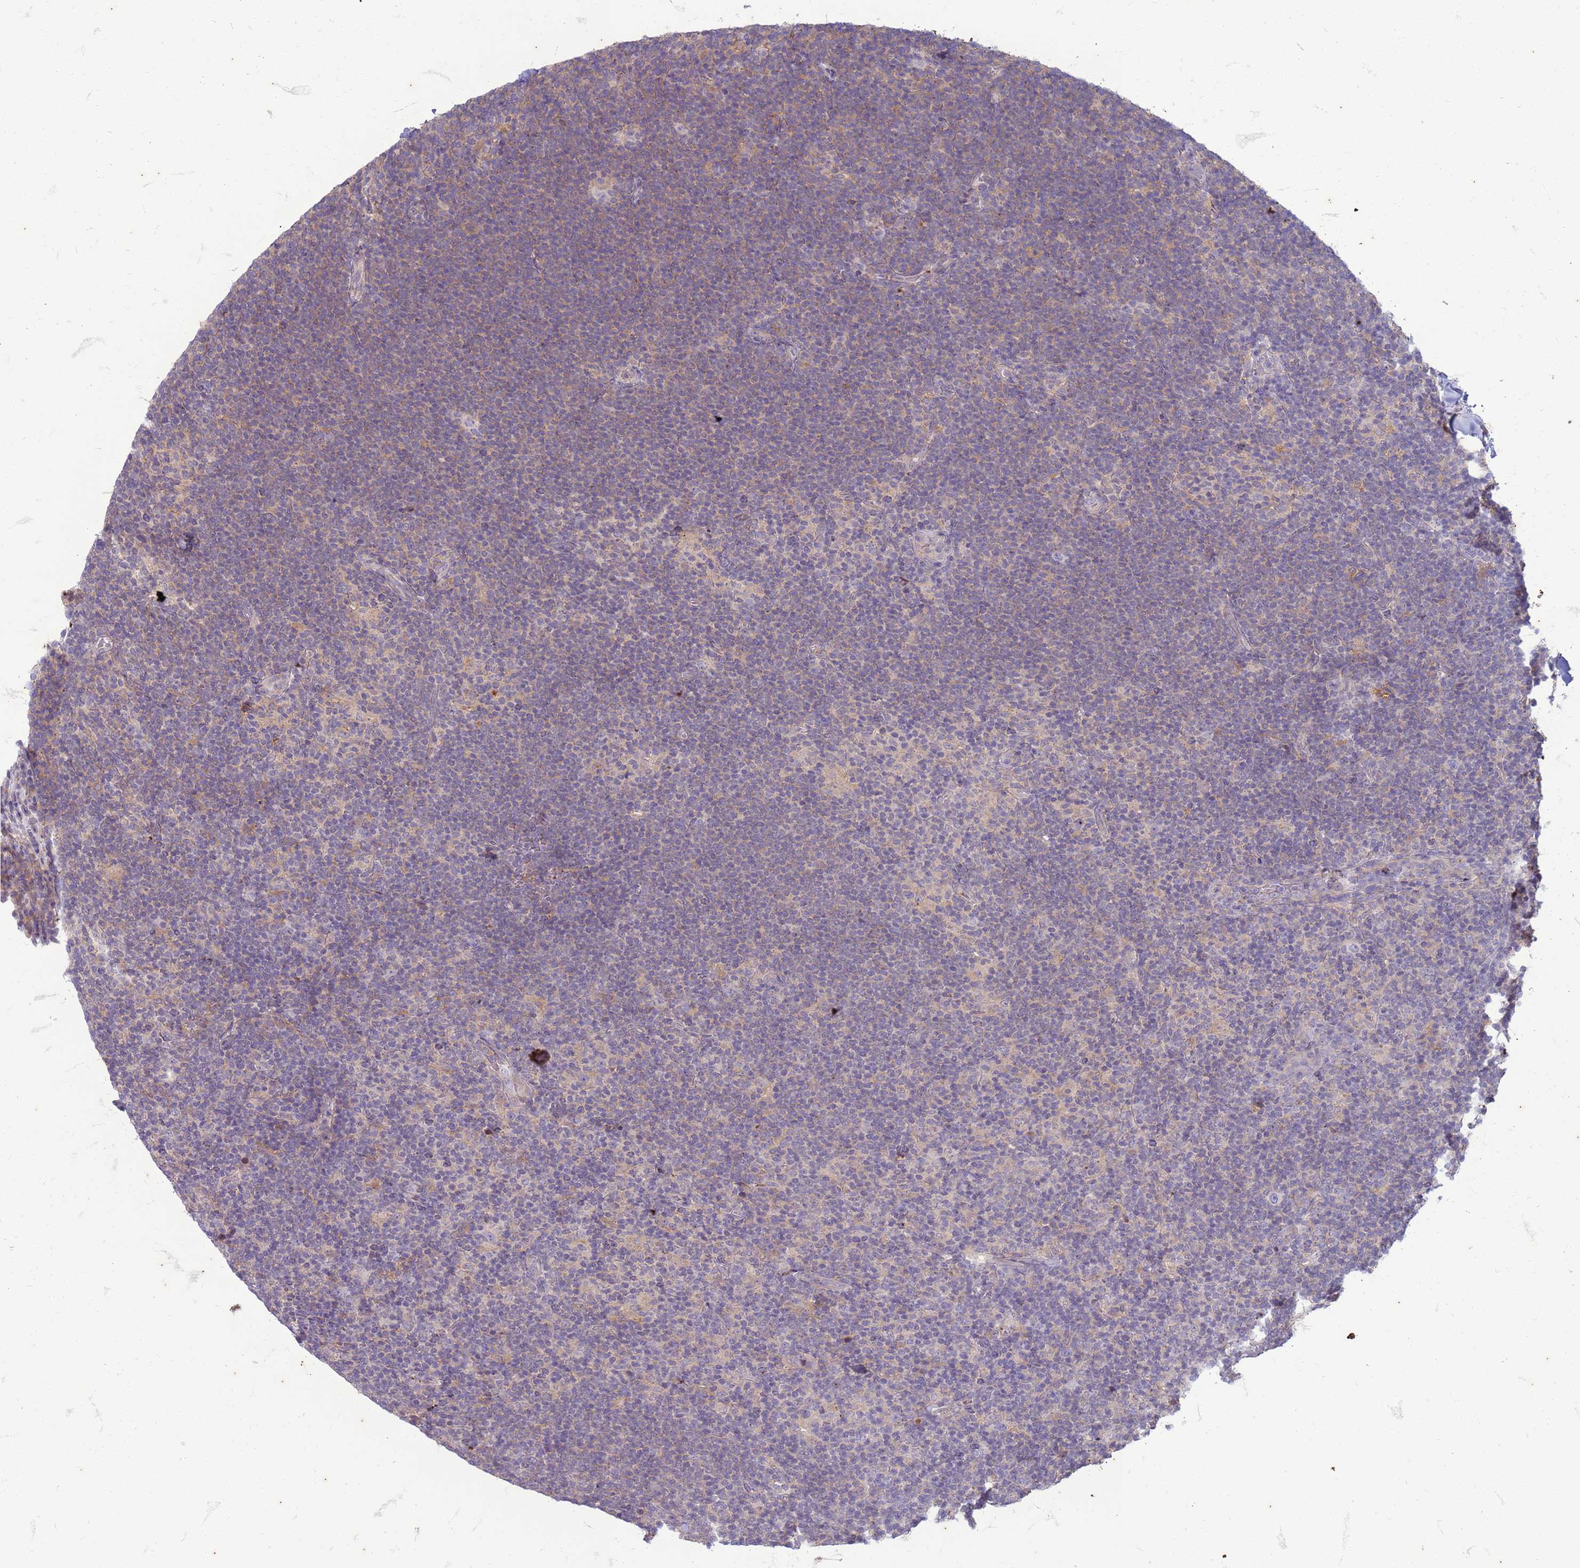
{"staining": {"intensity": "negative", "quantity": "none", "location": "none"}, "tissue": "lymphoma", "cell_type": "Tumor cells", "image_type": "cancer", "snomed": [{"axis": "morphology", "description": "Hodgkin's disease, NOS"}, {"axis": "topography", "description": "Lymph node"}], "caption": "This is an immunohistochemistry micrograph of human lymphoma. There is no positivity in tumor cells.", "gene": "SLC15A3", "patient": {"sex": "female", "age": 57}}